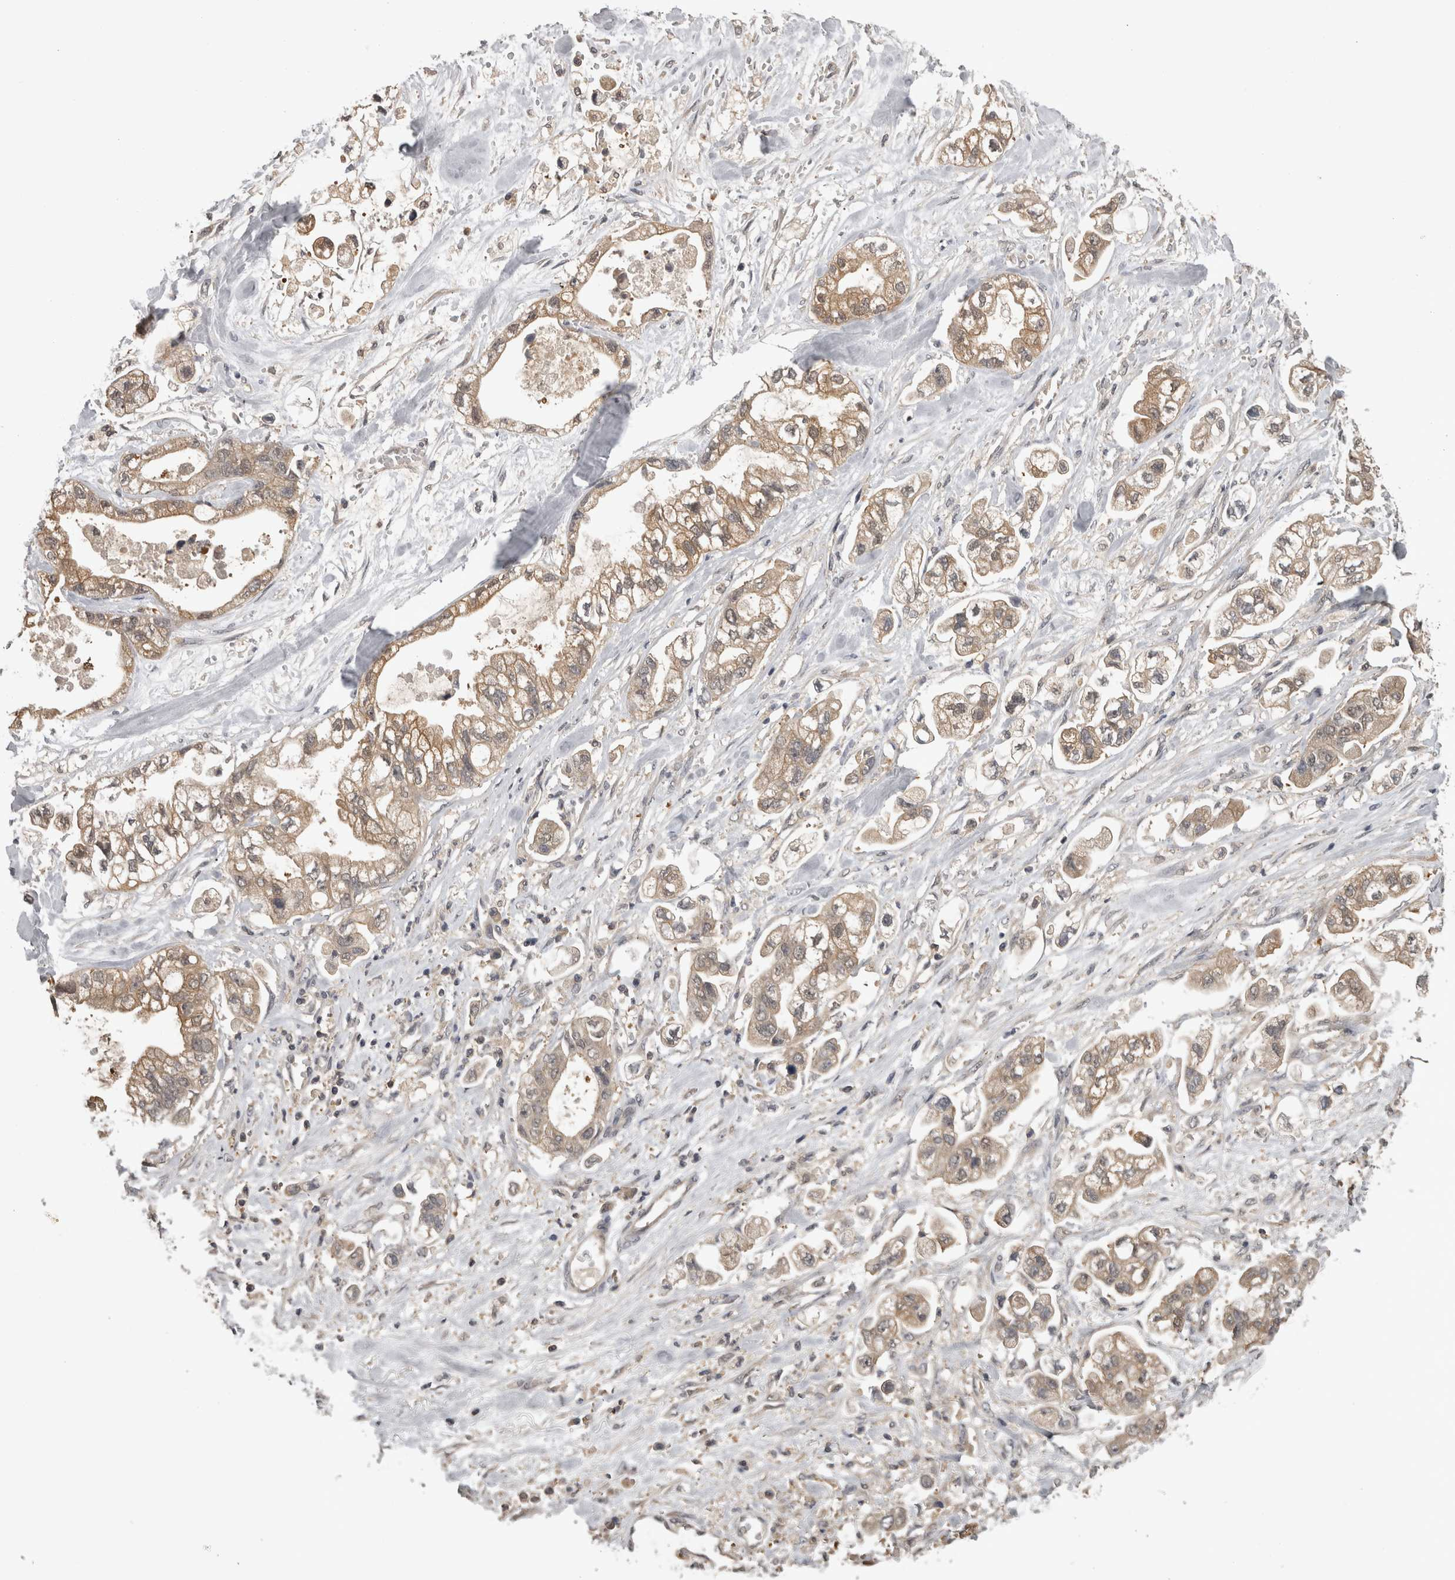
{"staining": {"intensity": "moderate", "quantity": ">75%", "location": "cytoplasmic/membranous"}, "tissue": "stomach cancer", "cell_type": "Tumor cells", "image_type": "cancer", "snomed": [{"axis": "morphology", "description": "Normal tissue, NOS"}, {"axis": "morphology", "description": "Adenocarcinoma, NOS"}, {"axis": "topography", "description": "Stomach"}], "caption": "Immunohistochemistry (IHC) staining of stomach cancer, which displays medium levels of moderate cytoplasmic/membranous expression in approximately >75% of tumor cells indicating moderate cytoplasmic/membranous protein positivity. The staining was performed using DAB (3,3'-diaminobenzidine) (brown) for protein detection and nuclei were counterstained in hematoxylin (blue).", "gene": "APRT", "patient": {"sex": "male", "age": 62}}